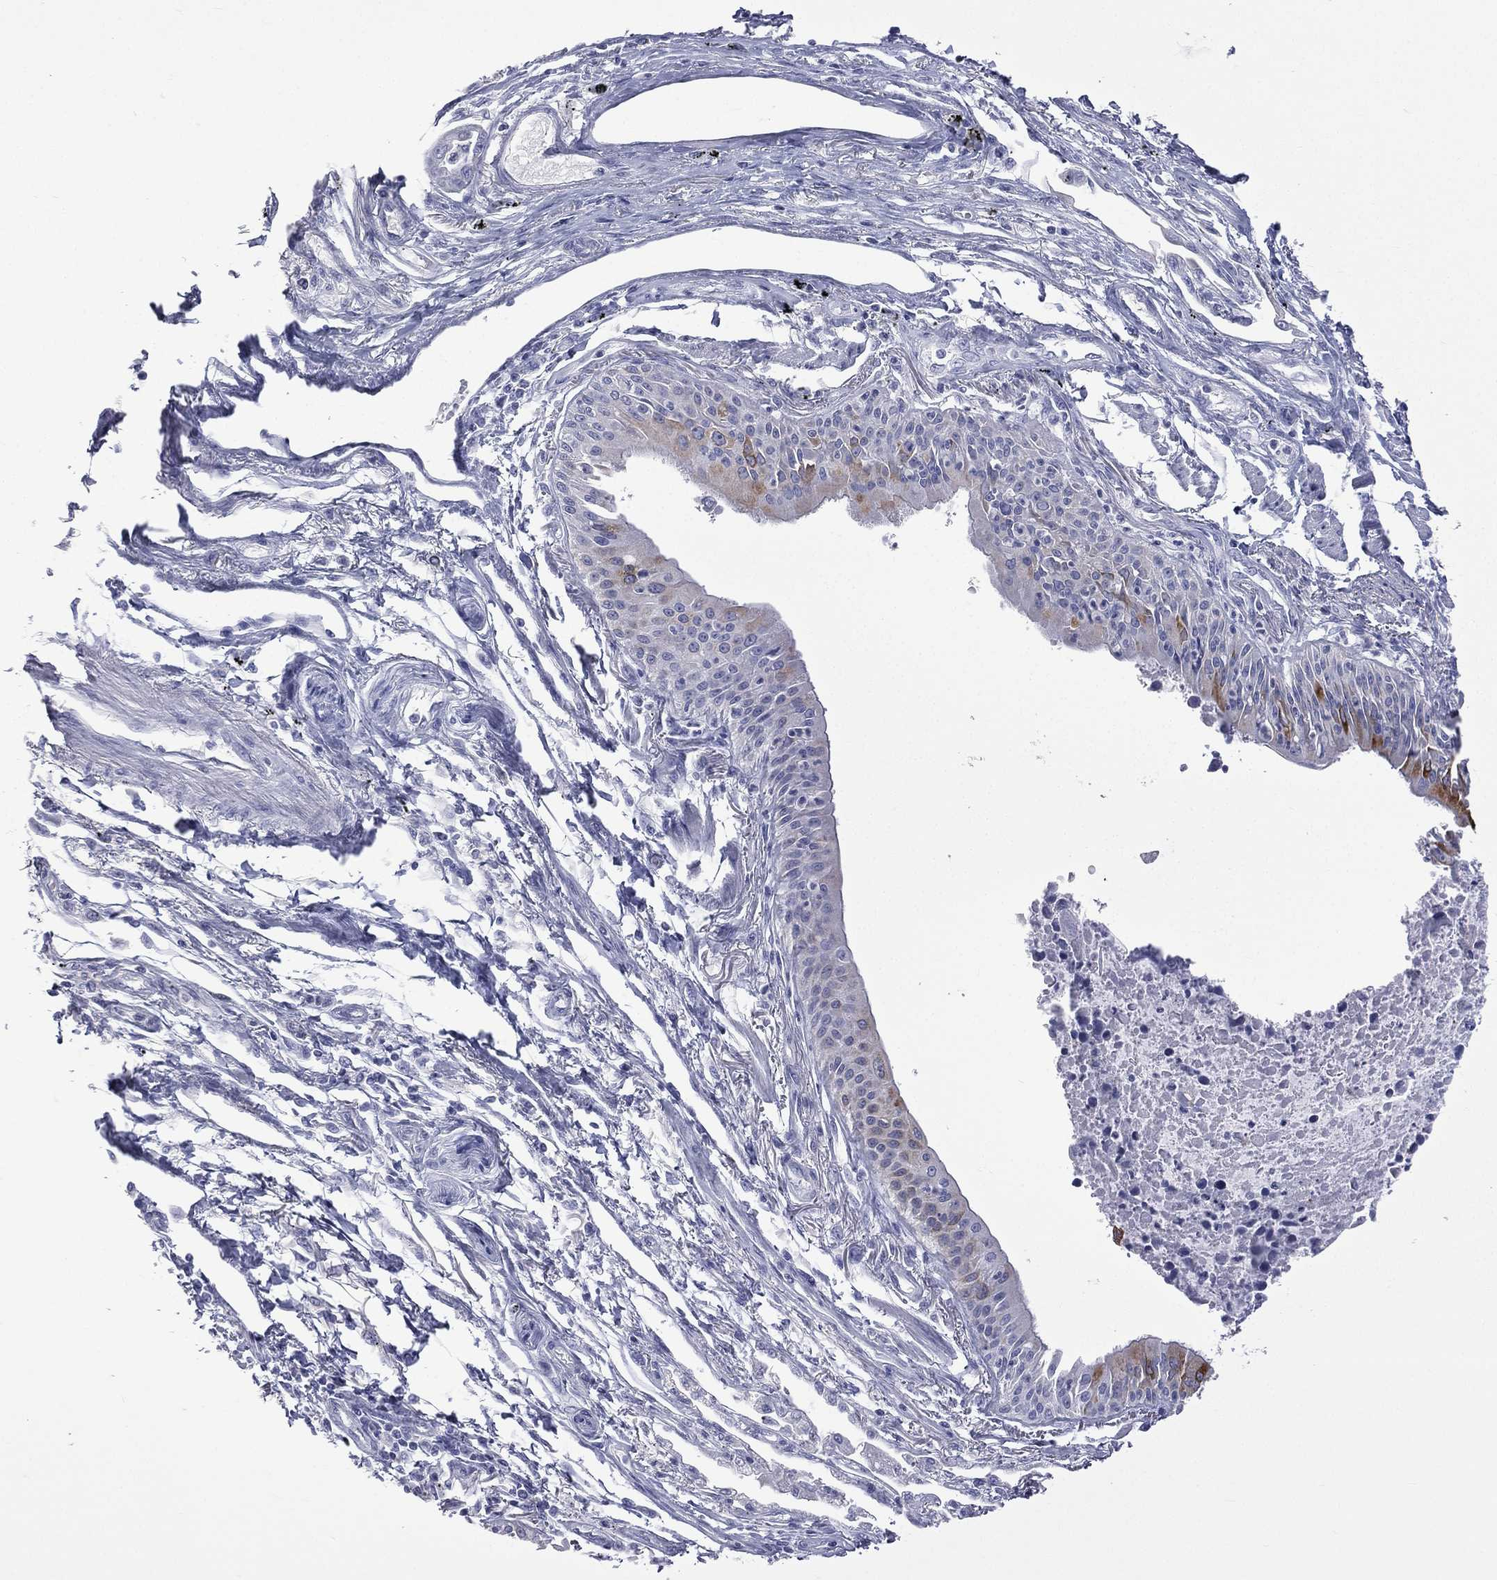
{"staining": {"intensity": "moderate", "quantity": "<25%", "location": "cytoplasmic/membranous"}, "tissue": "lung cancer", "cell_type": "Tumor cells", "image_type": "cancer", "snomed": [{"axis": "morphology", "description": "Squamous cell carcinoma, NOS"}, {"axis": "topography", "description": "Lung"}], "caption": "Protein staining shows moderate cytoplasmic/membranous positivity in about <25% of tumor cells in lung squamous cell carcinoma.", "gene": "CES2", "patient": {"sex": "male", "age": 73}}